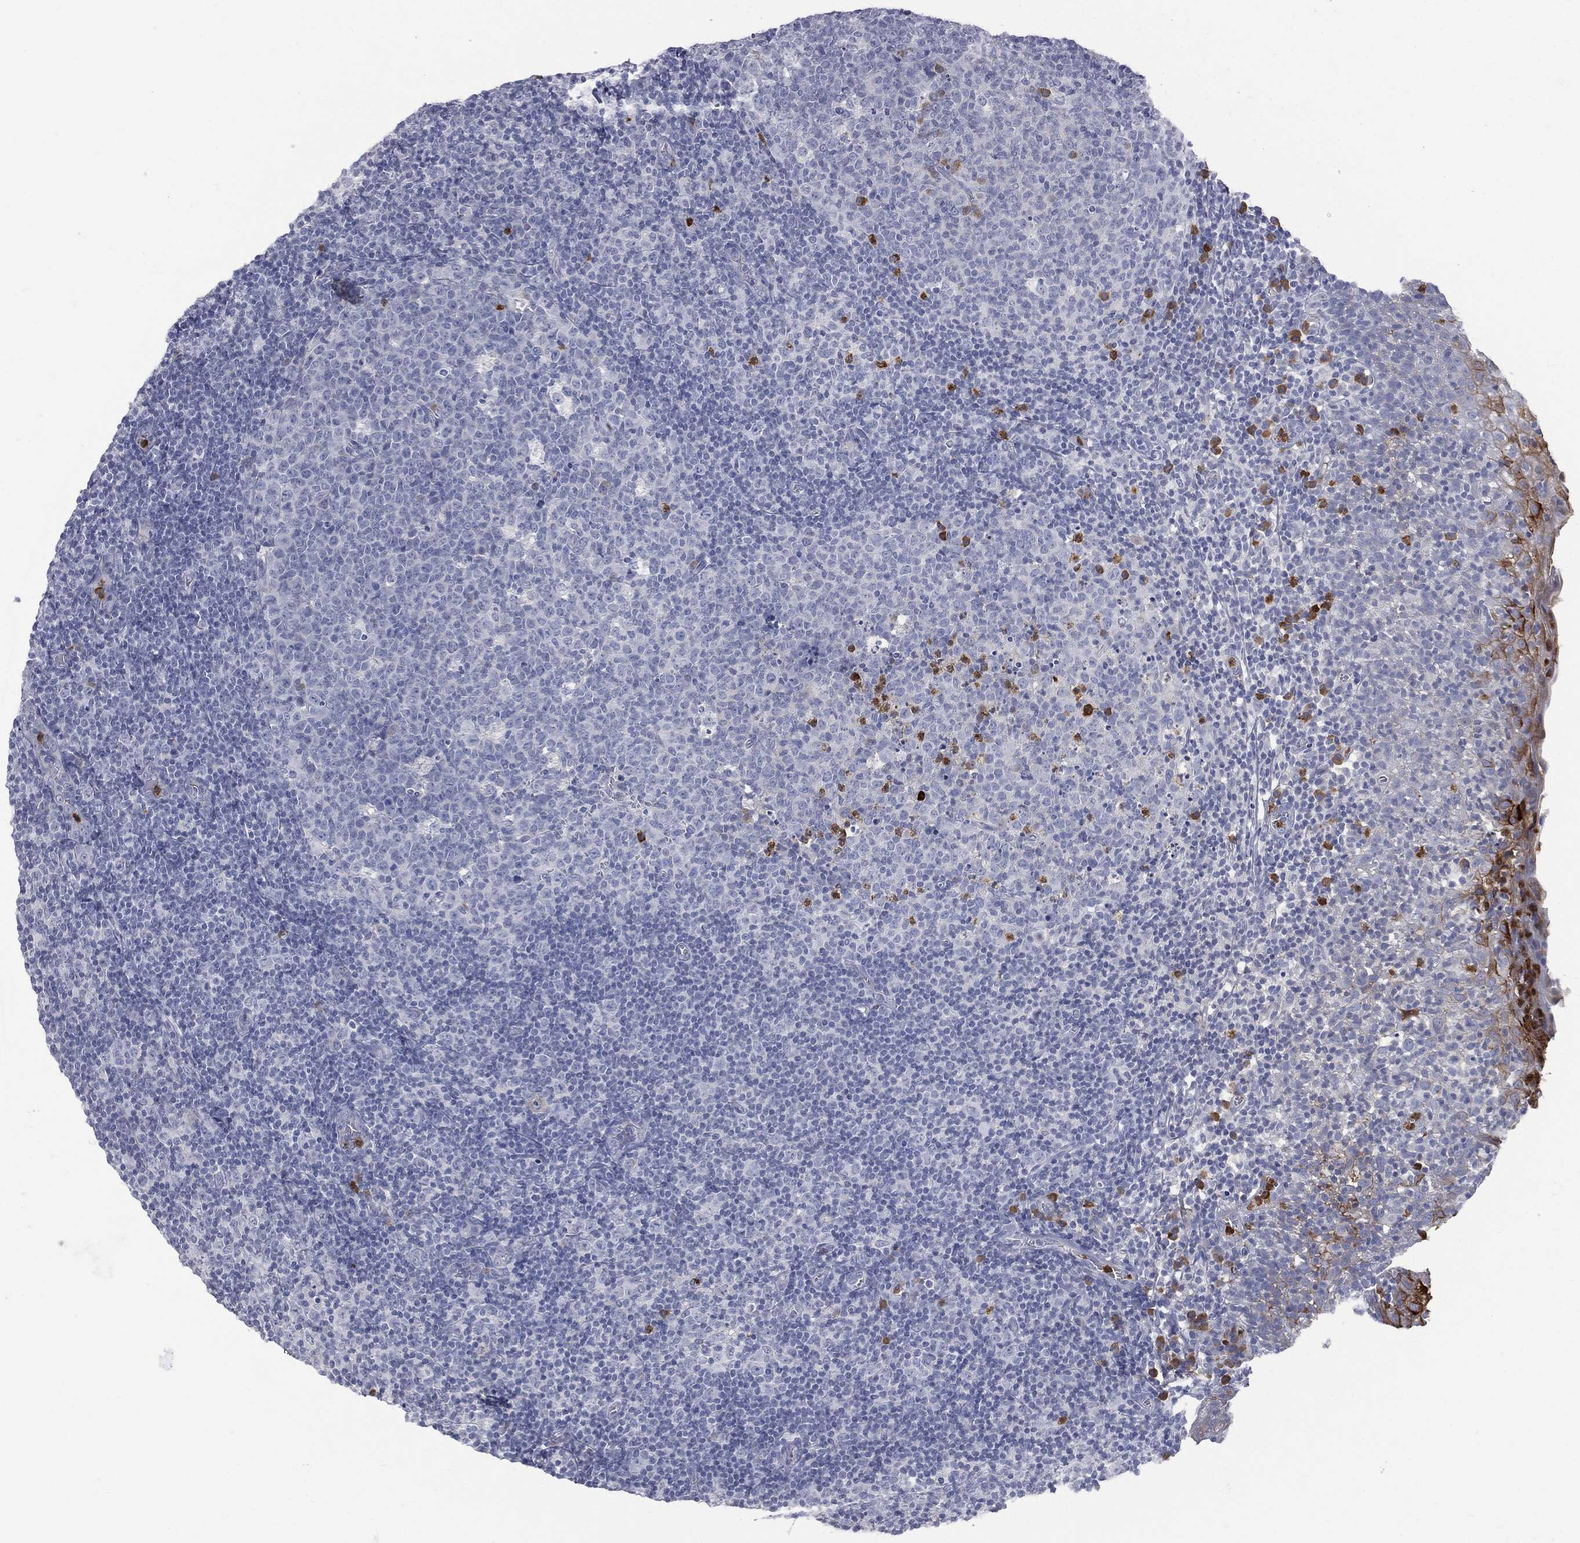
{"staining": {"intensity": "strong", "quantity": "<25%", "location": "cytoplasmic/membranous"}, "tissue": "tonsil", "cell_type": "Germinal center cells", "image_type": "normal", "snomed": [{"axis": "morphology", "description": "Normal tissue, NOS"}, {"axis": "topography", "description": "Tonsil"}], "caption": "High-power microscopy captured an IHC image of unremarkable tonsil, revealing strong cytoplasmic/membranous staining in approximately <25% of germinal center cells. The staining is performed using DAB (3,3'-diaminobenzidine) brown chromogen to label protein expression. The nuclei are counter-stained blue using hematoxylin.", "gene": "BTK", "patient": {"sex": "female", "age": 5}}